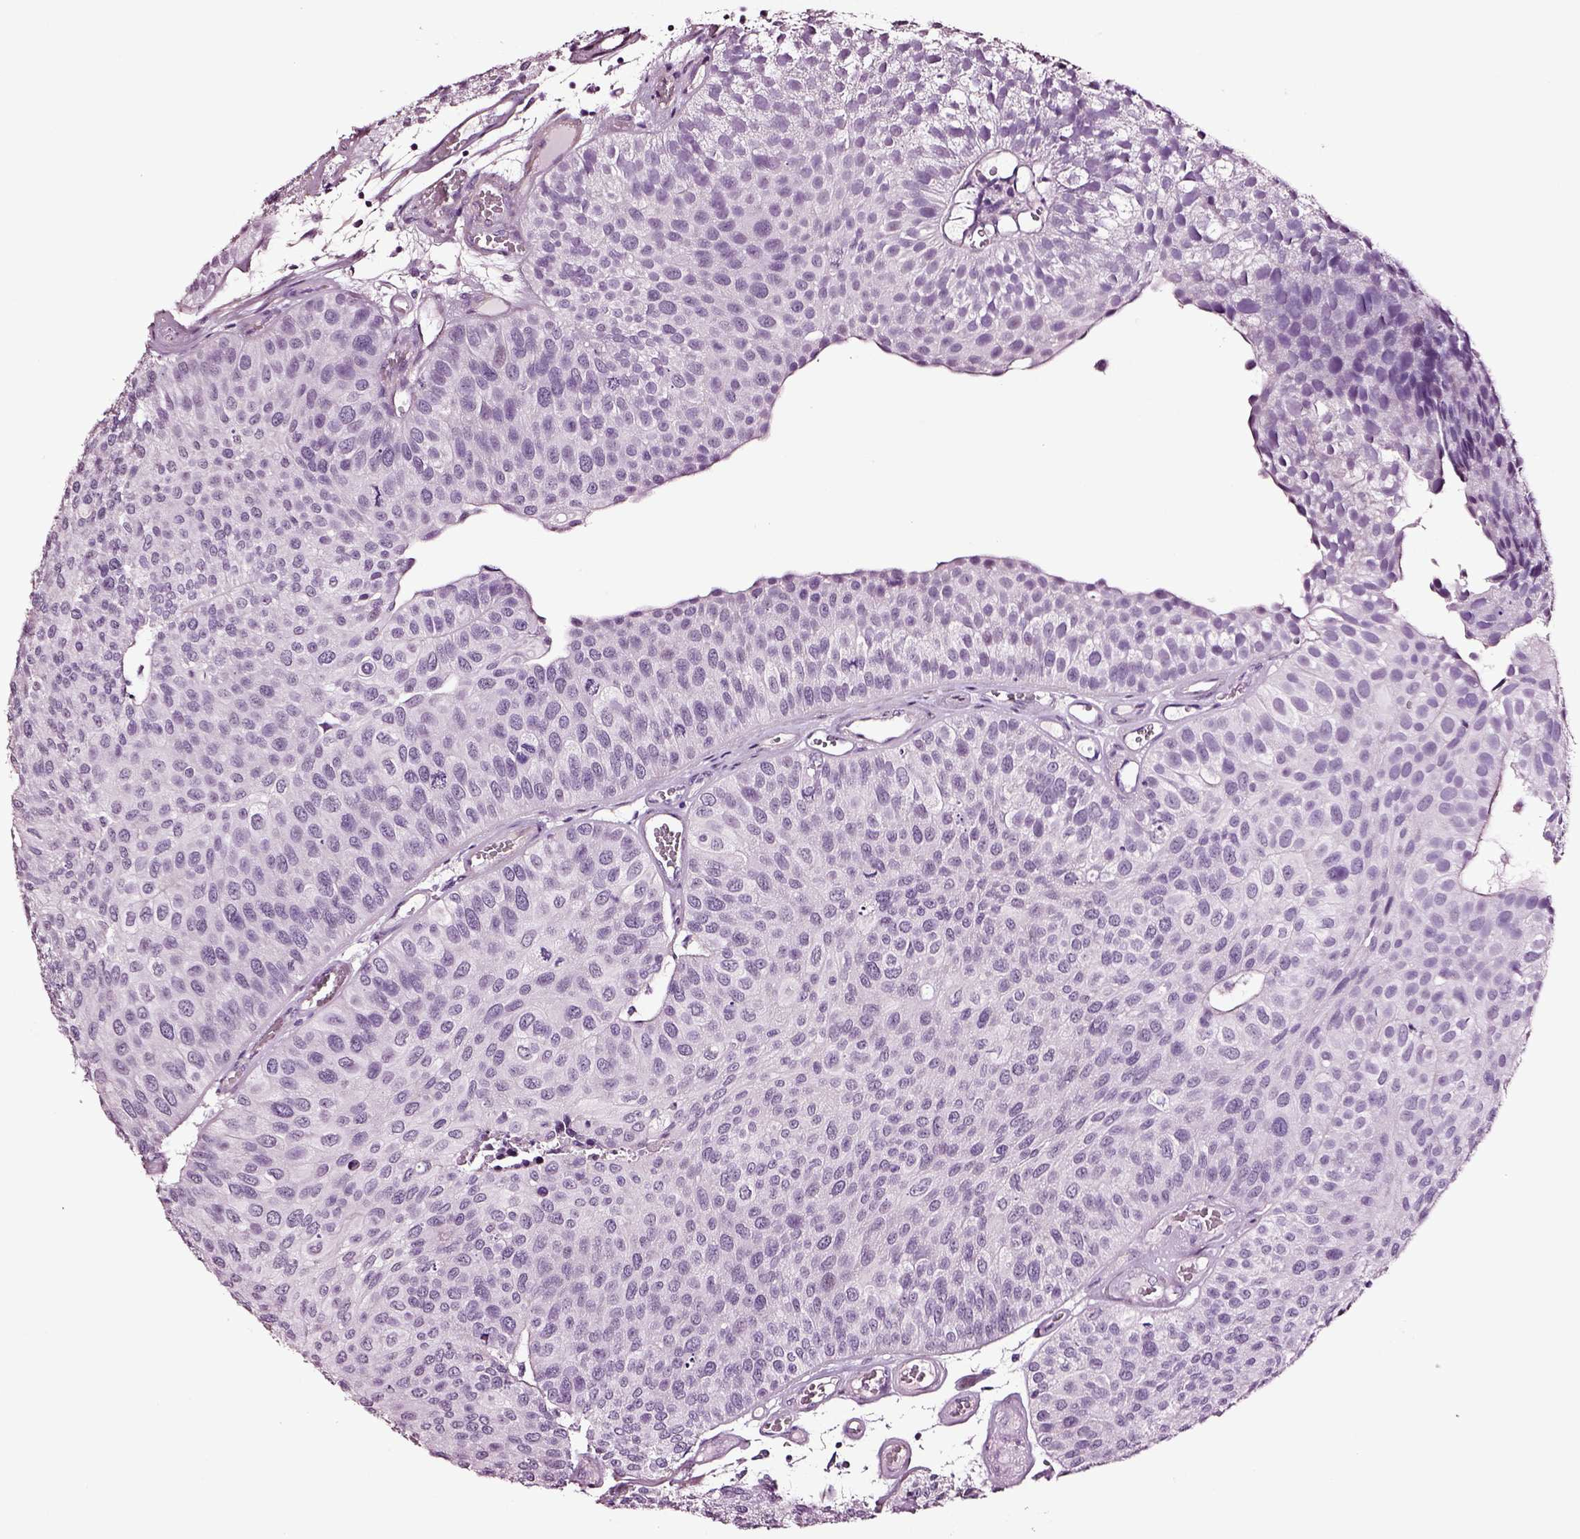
{"staining": {"intensity": "negative", "quantity": "none", "location": "none"}, "tissue": "urothelial cancer", "cell_type": "Tumor cells", "image_type": "cancer", "snomed": [{"axis": "morphology", "description": "Urothelial carcinoma, Low grade"}, {"axis": "topography", "description": "Urinary bladder"}], "caption": "The immunohistochemistry micrograph has no significant positivity in tumor cells of low-grade urothelial carcinoma tissue.", "gene": "SOX10", "patient": {"sex": "female", "age": 87}}